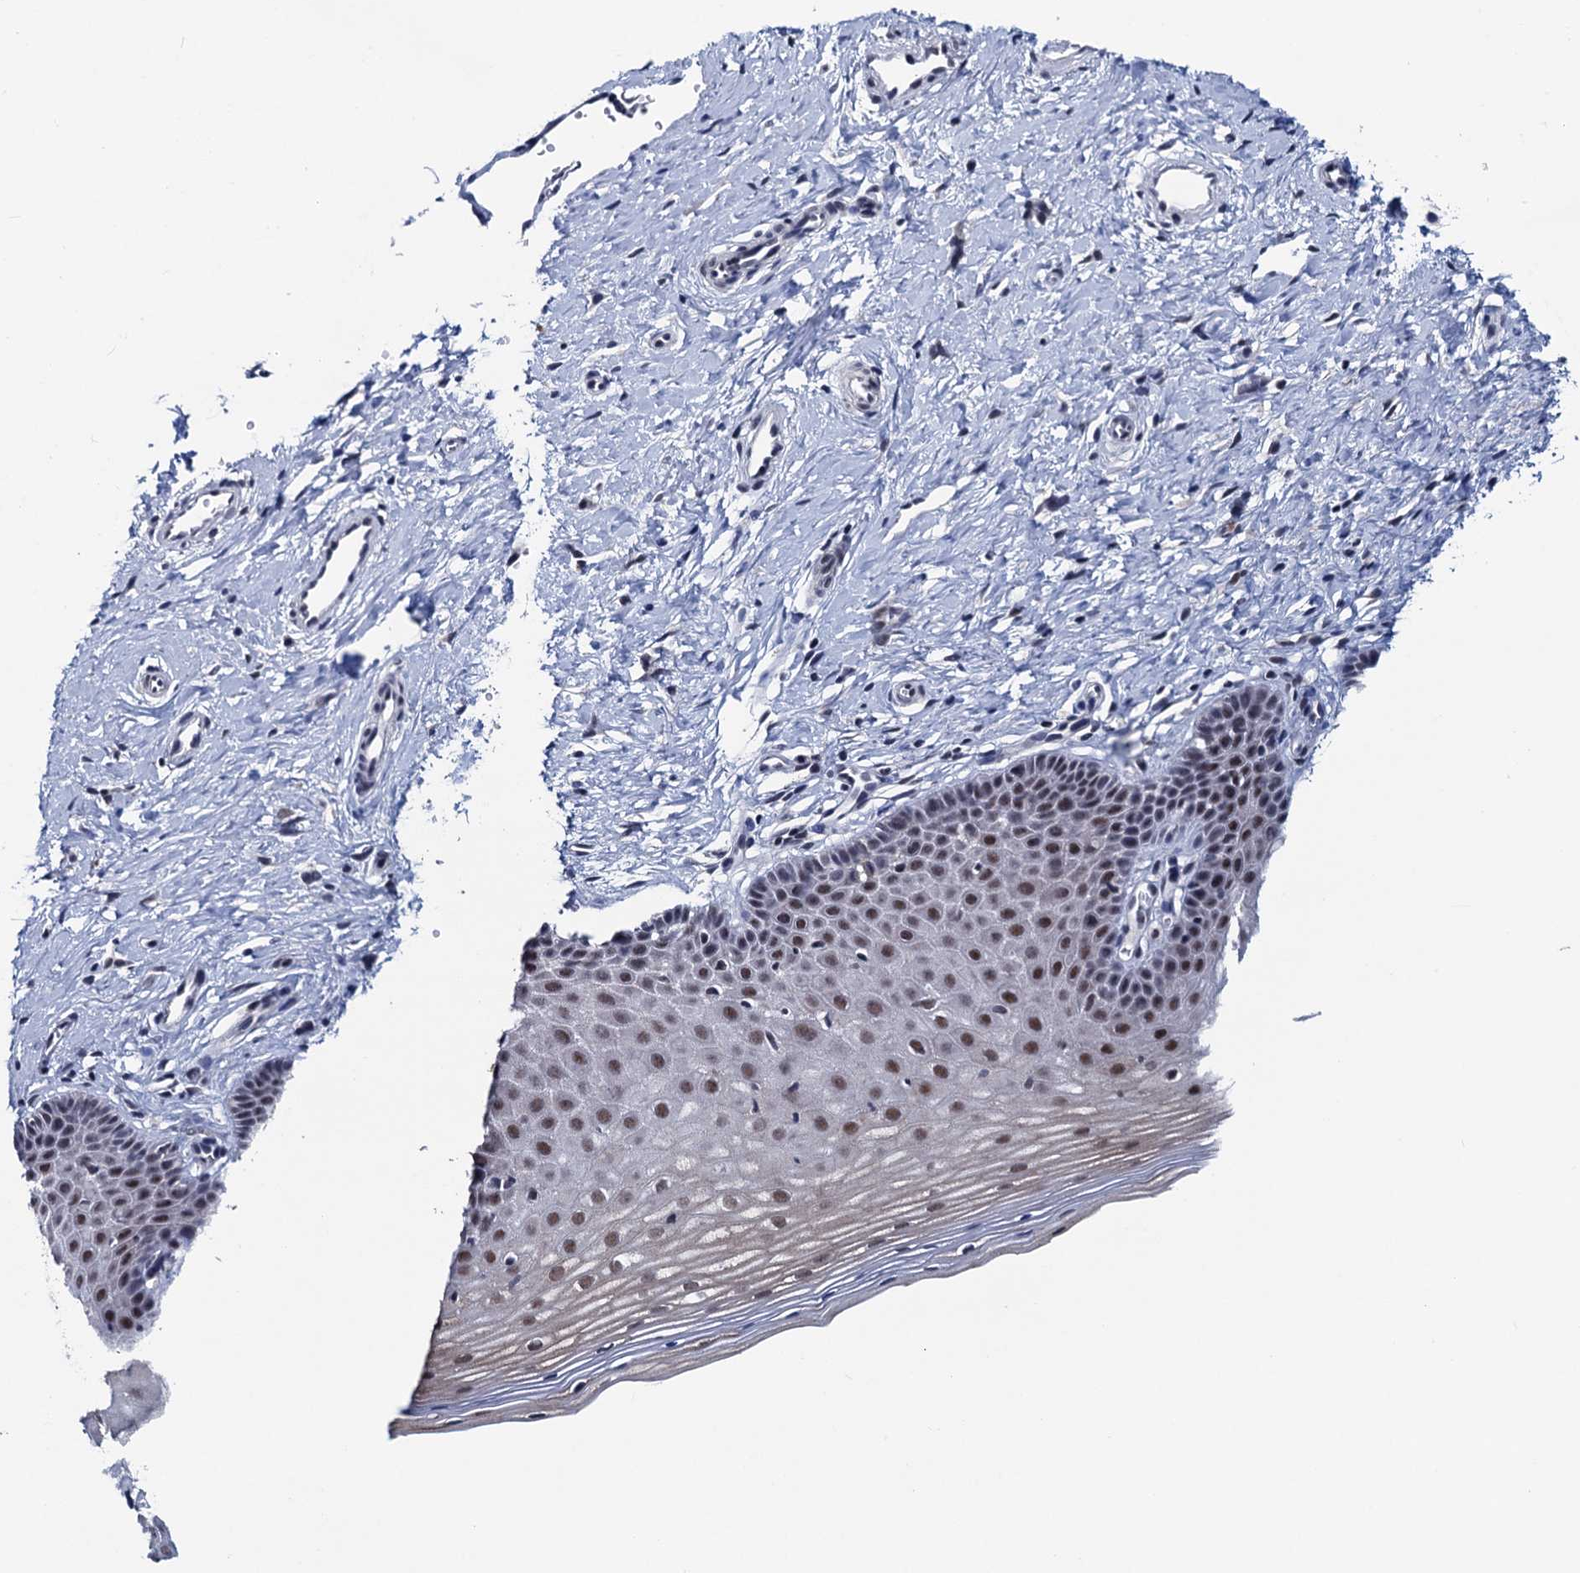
{"staining": {"intensity": "moderate", "quantity": "25%-75%", "location": "nuclear"}, "tissue": "cervix", "cell_type": "Glandular cells", "image_type": "normal", "snomed": [{"axis": "morphology", "description": "Normal tissue, NOS"}, {"axis": "topography", "description": "Cervix"}], "caption": "Normal cervix displays moderate nuclear staining in approximately 25%-75% of glandular cells.", "gene": "FNBP4", "patient": {"sex": "female", "age": 36}}